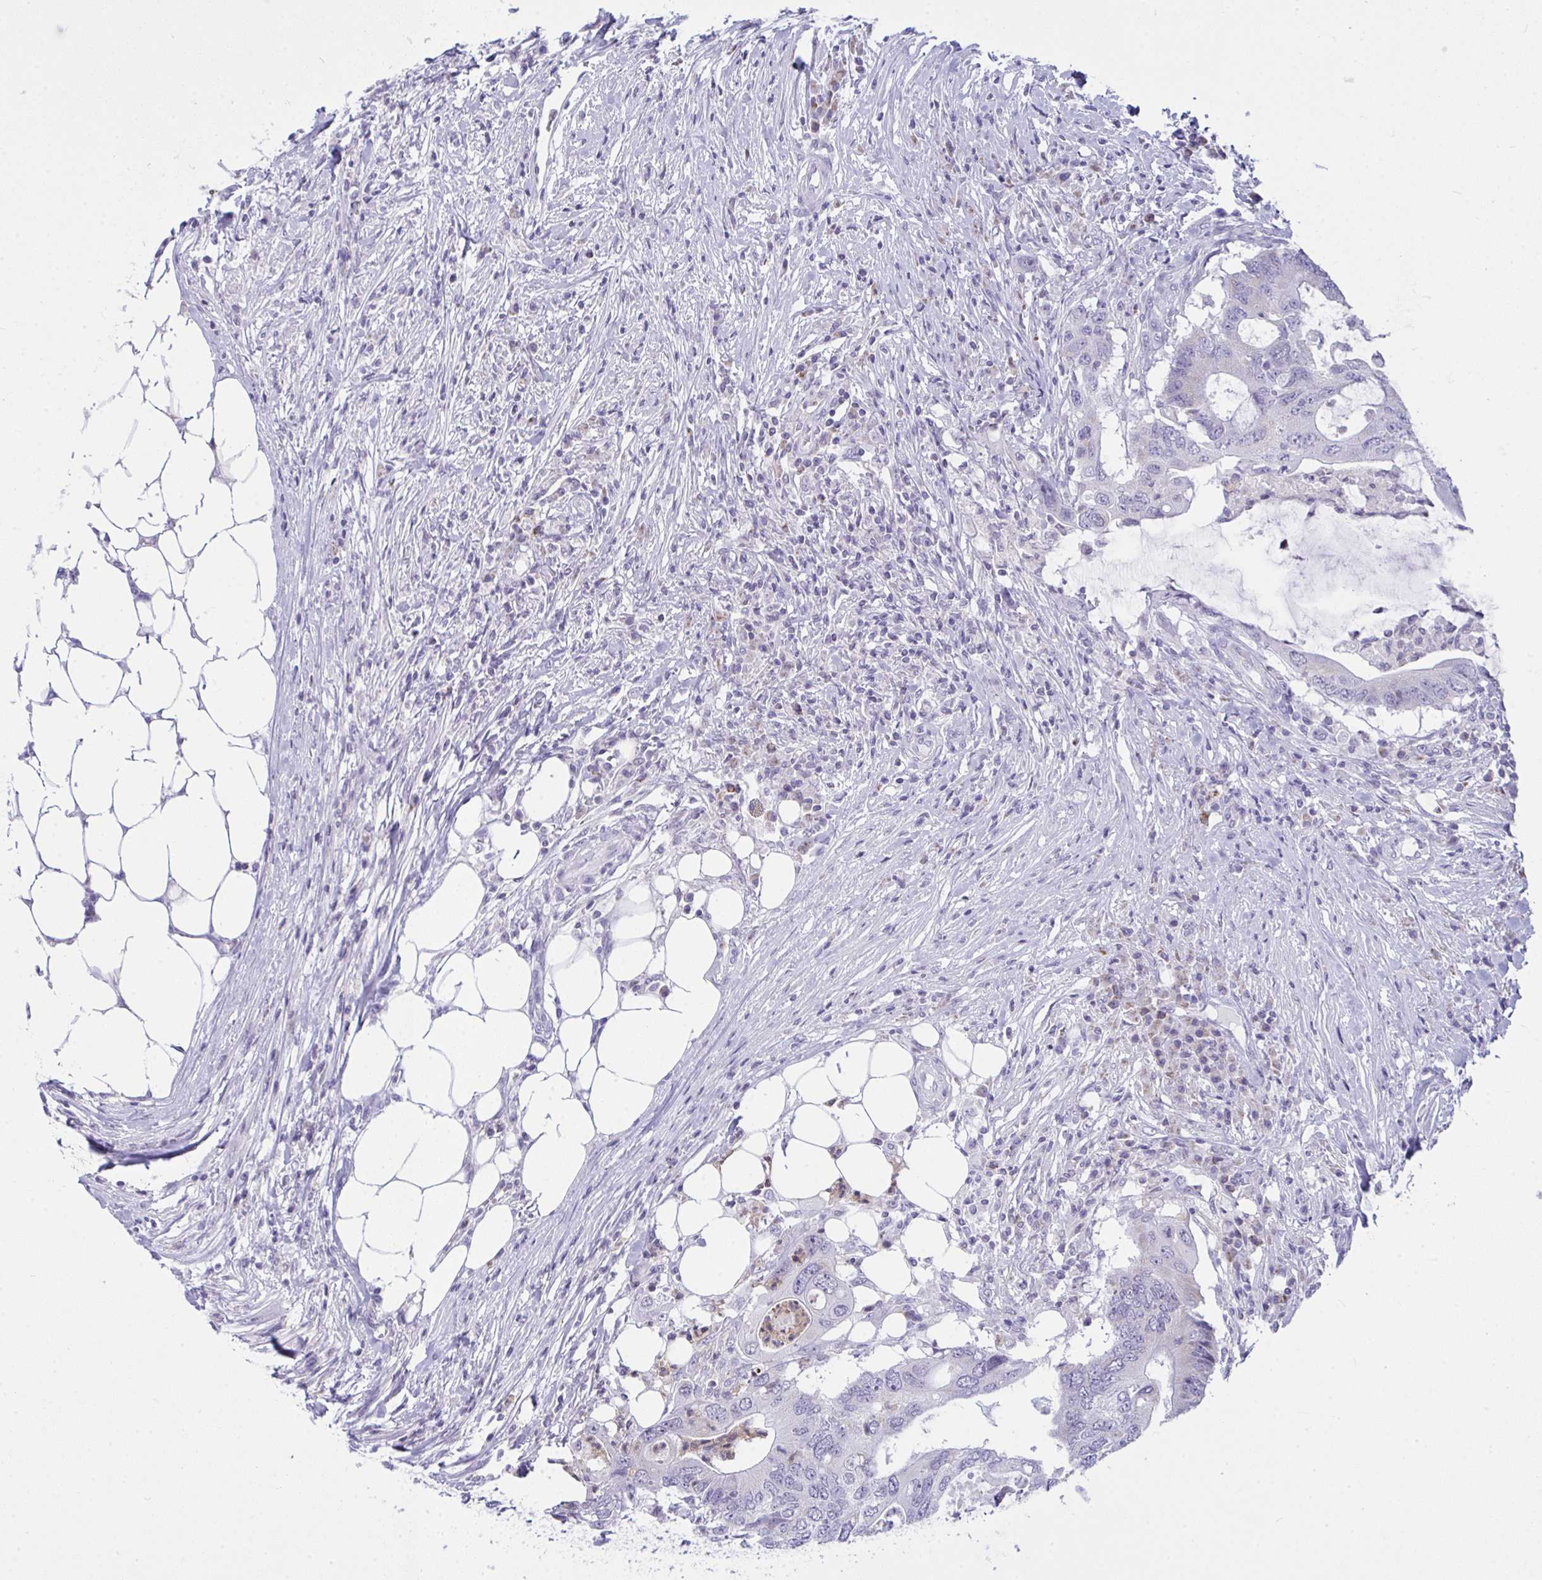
{"staining": {"intensity": "negative", "quantity": "none", "location": "none"}, "tissue": "colorectal cancer", "cell_type": "Tumor cells", "image_type": "cancer", "snomed": [{"axis": "morphology", "description": "Adenocarcinoma, NOS"}, {"axis": "topography", "description": "Colon"}], "caption": "Protein analysis of adenocarcinoma (colorectal) exhibits no significant staining in tumor cells.", "gene": "PLA2G12B", "patient": {"sex": "male", "age": 71}}